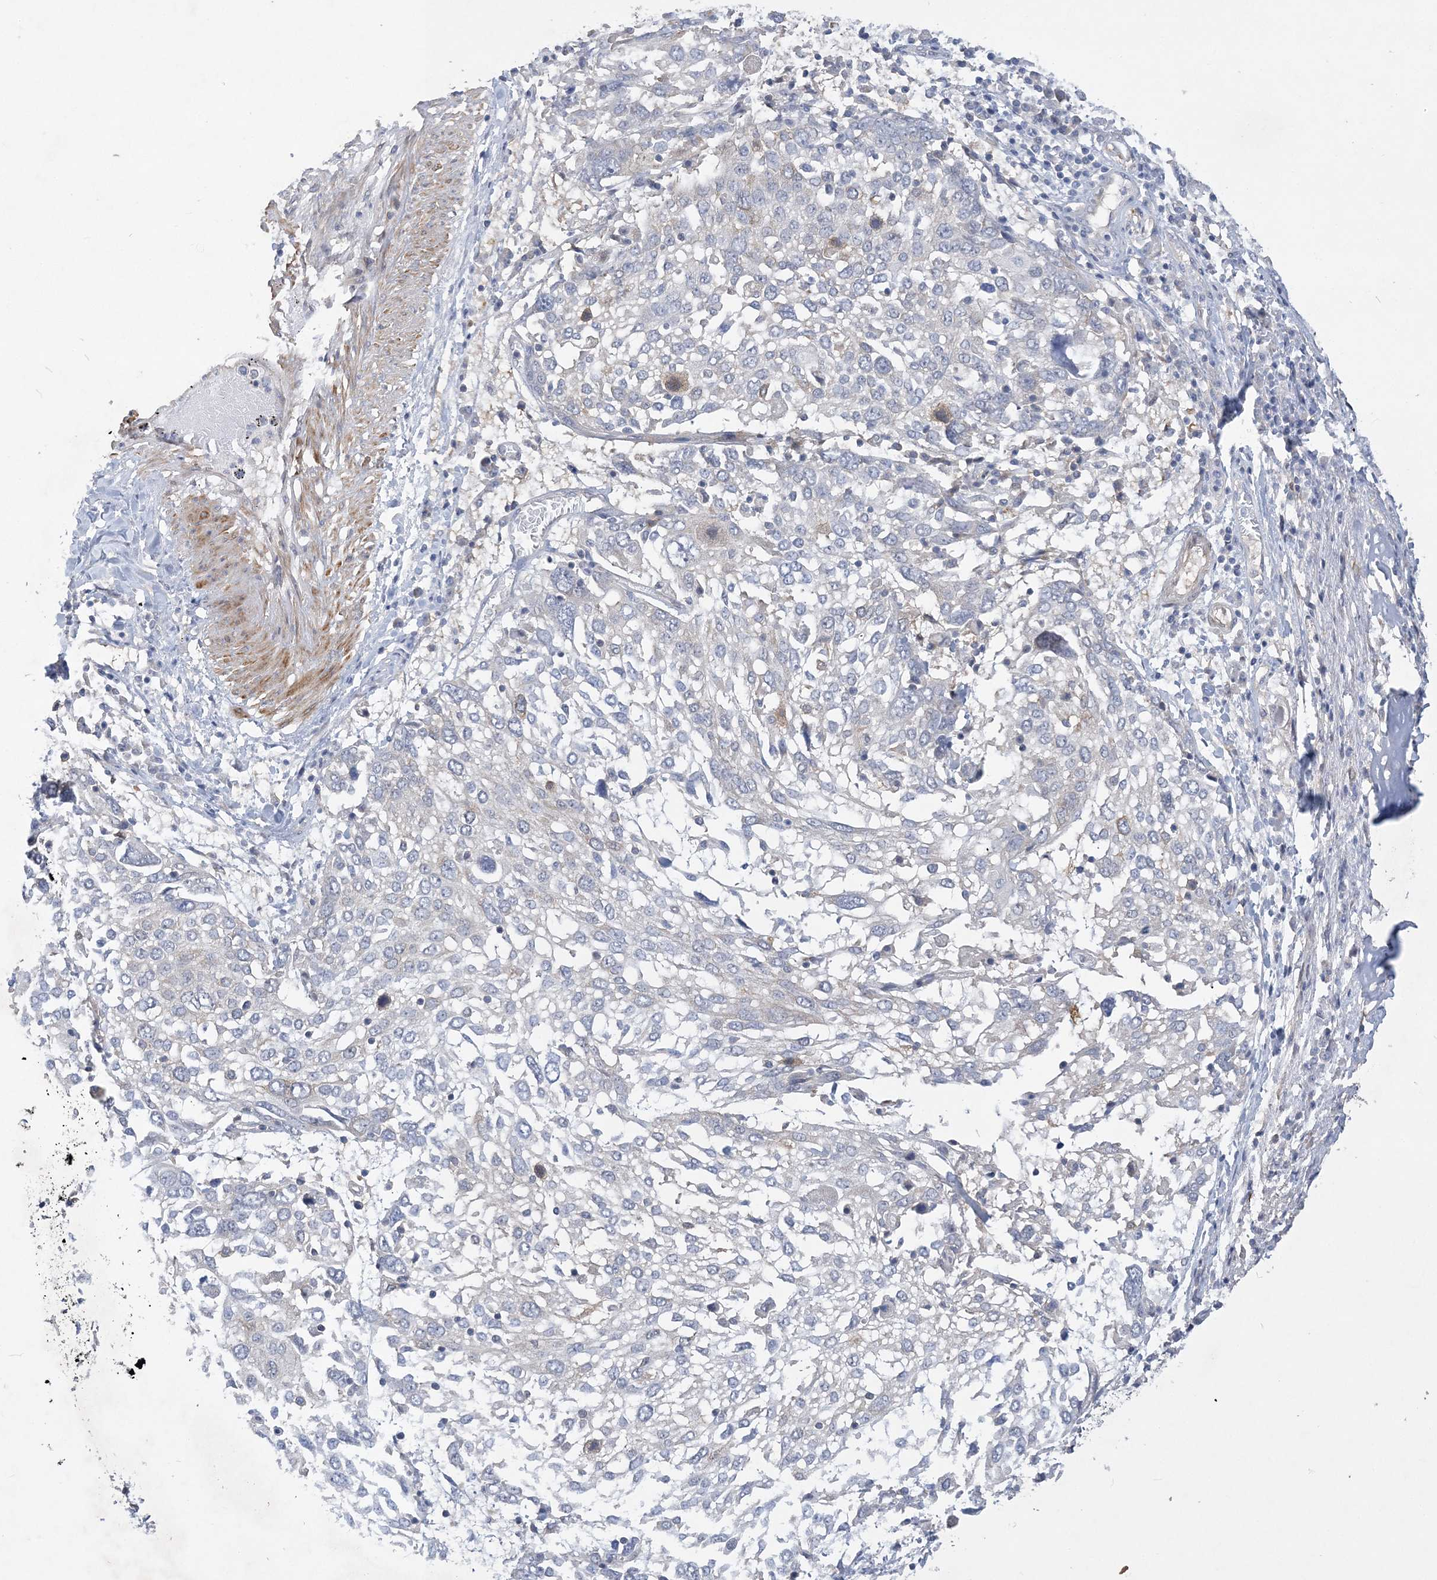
{"staining": {"intensity": "negative", "quantity": "none", "location": "none"}, "tissue": "lung cancer", "cell_type": "Tumor cells", "image_type": "cancer", "snomed": [{"axis": "morphology", "description": "Squamous cell carcinoma, NOS"}, {"axis": "topography", "description": "Lung"}], "caption": "This image is of lung cancer (squamous cell carcinoma) stained with IHC to label a protein in brown with the nuclei are counter-stained blue. There is no positivity in tumor cells. The staining is performed using DAB brown chromogen with nuclei counter-stained in using hematoxylin.", "gene": "MAP4K5", "patient": {"sex": "male", "age": 65}}